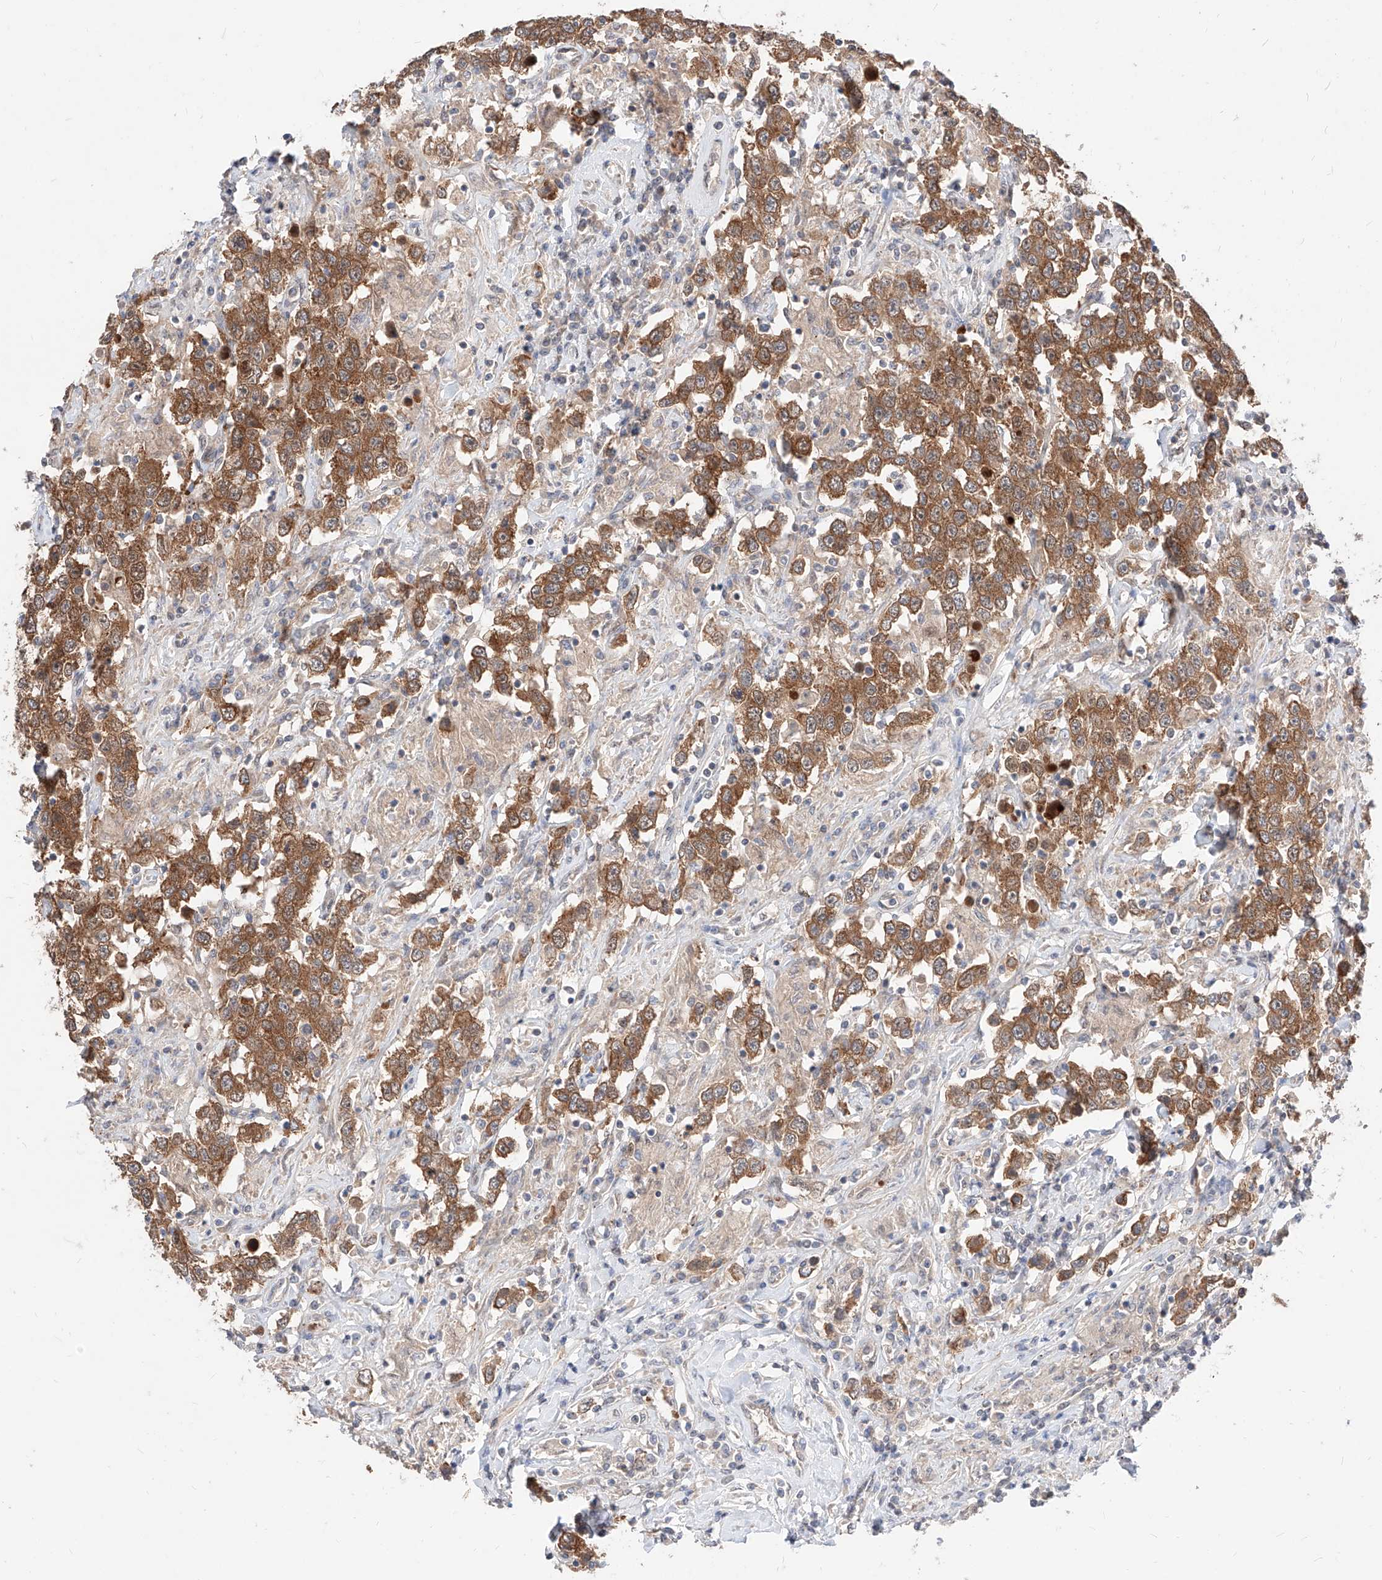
{"staining": {"intensity": "moderate", "quantity": ">75%", "location": "cytoplasmic/membranous"}, "tissue": "testis cancer", "cell_type": "Tumor cells", "image_type": "cancer", "snomed": [{"axis": "morphology", "description": "Seminoma, NOS"}, {"axis": "topography", "description": "Testis"}], "caption": "This is a micrograph of immunohistochemistry (IHC) staining of testis cancer (seminoma), which shows moderate expression in the cytoplasmic/membranous of tumor cells.", "gene": "TSNAX", "patient": {"sex": "male", "age": 41}}